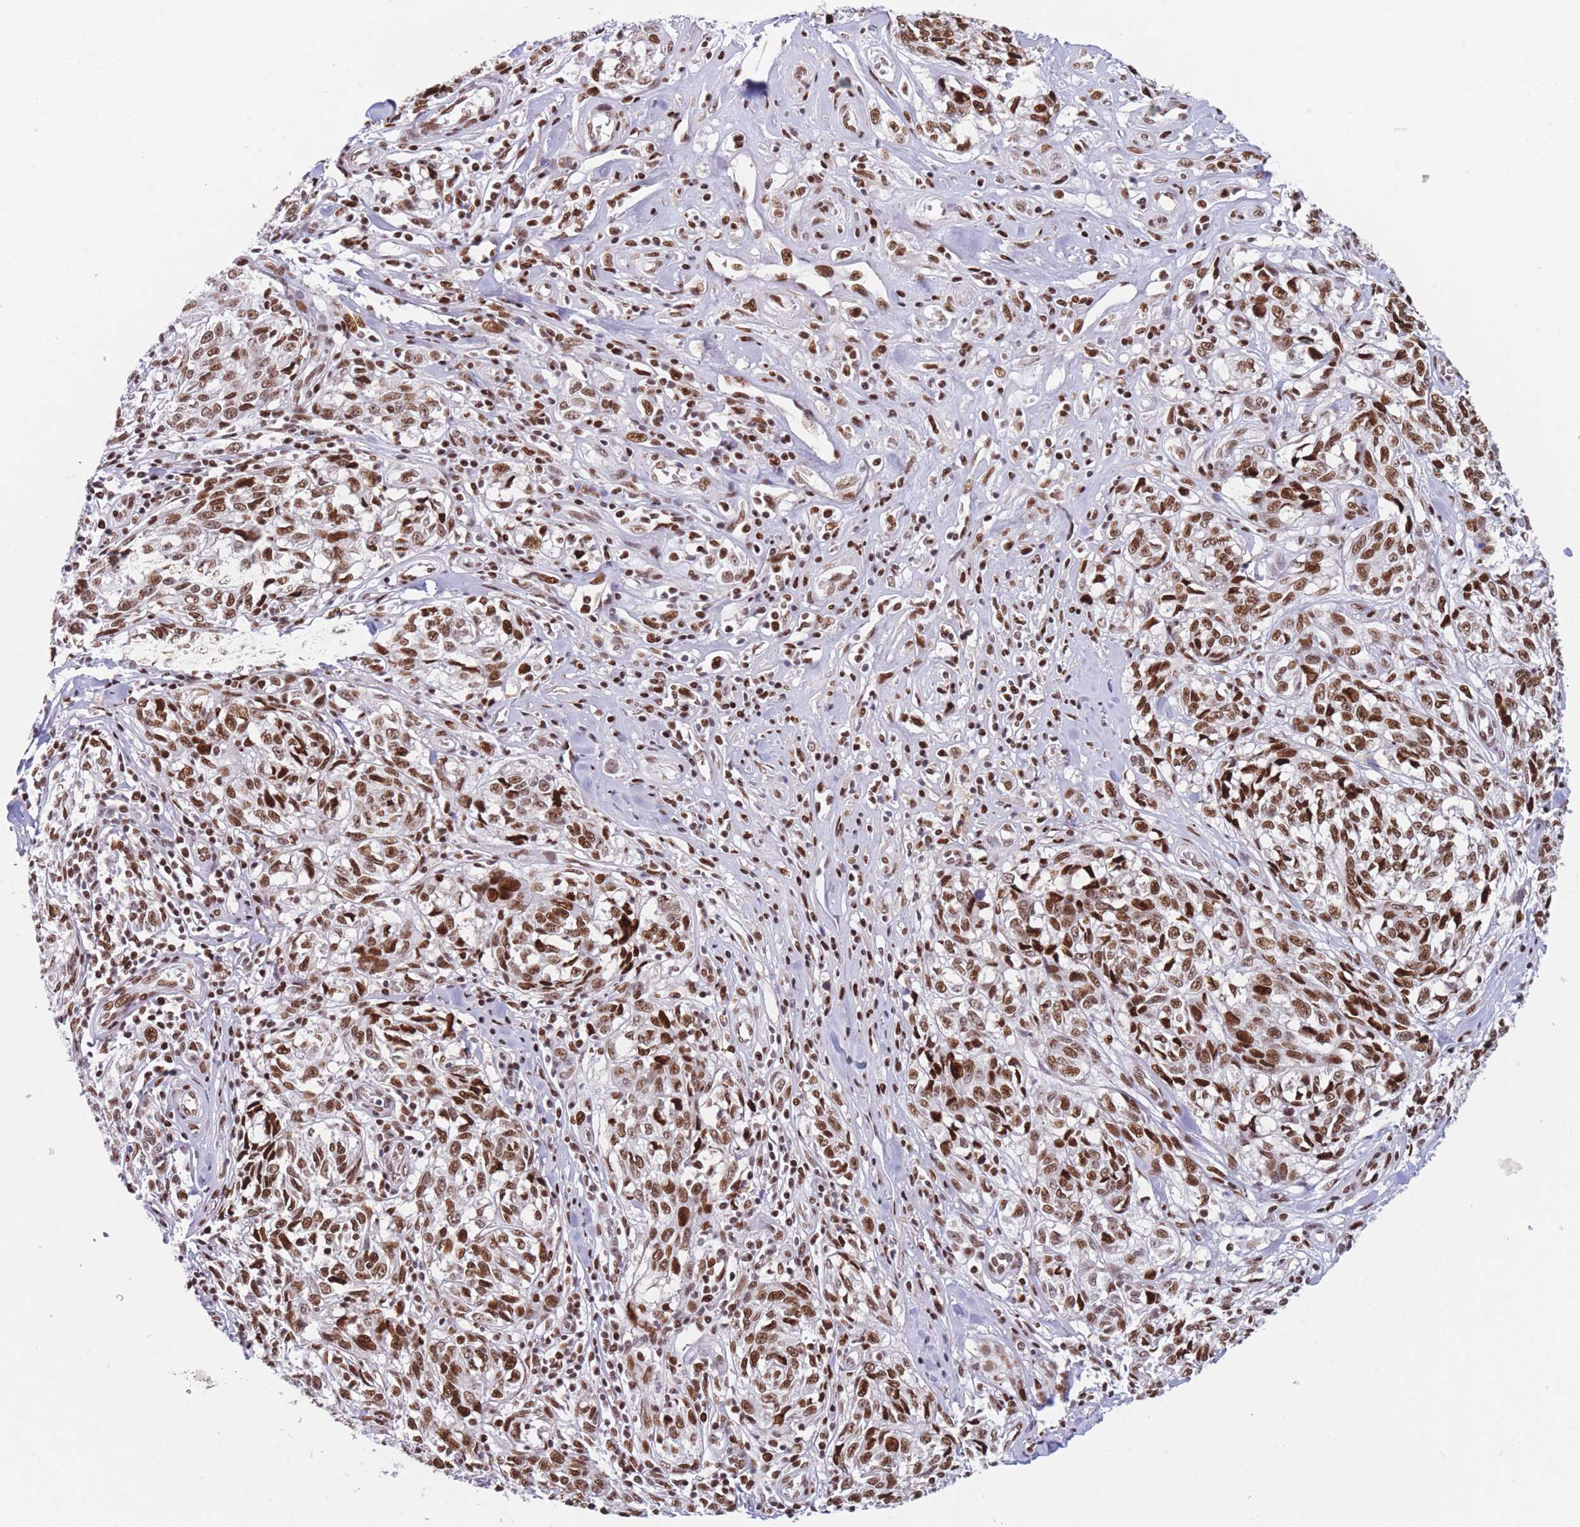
{"staining": {"intensity": "strong", "quantity": ">75%", "location": "nuclear"}, "tissue": "melanoma", "cell_type": "Tumor cells", "image_type": "cancer", "snomed": [{"axis": "morphology", "description": "Normal tissue, NOS"}, {"axis": "morphology", "description": "Malignant melanoma, NOS"}, {"axis": "topography", "description": "Skin"}], "caption": "Immunohistochemistry of human malignant melanoma demonstrates high levels of strong nuclear expression in approximately >75% of tumor cells. Ihc stains the protein in brown and the nuclei are stained blue.", "gene": "DNAJC3", "patient": {"sex": "female", "age": 64}}